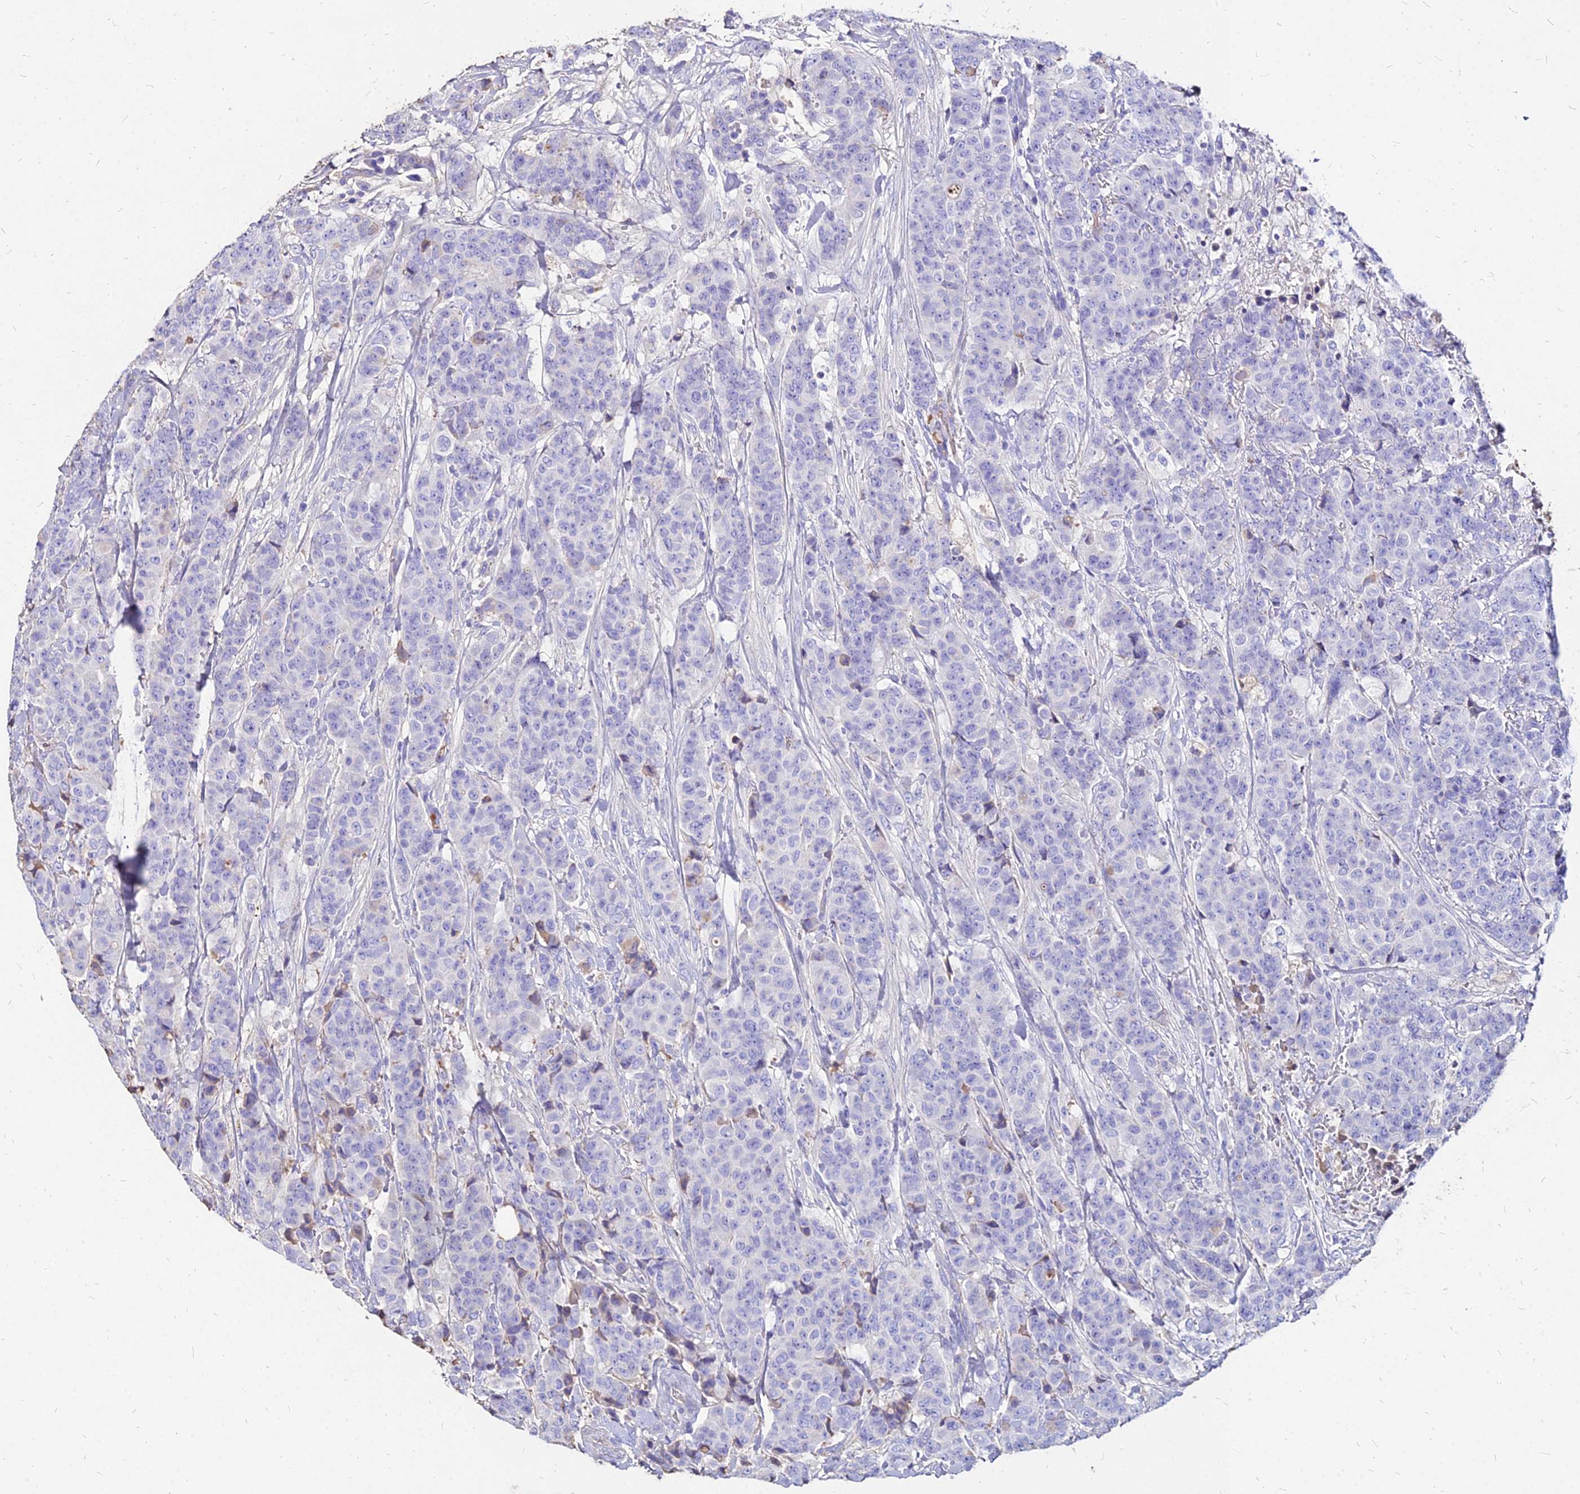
{"staining": {"intensity": "negative", "quantity": "none", "location": "none"}, "tissue": "breast cancer", "cell_type": "Tumor cells", "image_type": "cancer", "snomed": [{"axis": "morphology", "description": "Duct carcinoma"}, {"axis": "topography", "description": "Breast"}], "caption": "This is an immunohistochemistry histopathology image of human breast cancer (infiltrating ductal carcinoma). There is no expression in tumor cells.", "gene": "NME5", "patient": {"sex": "female", "age": 40}}